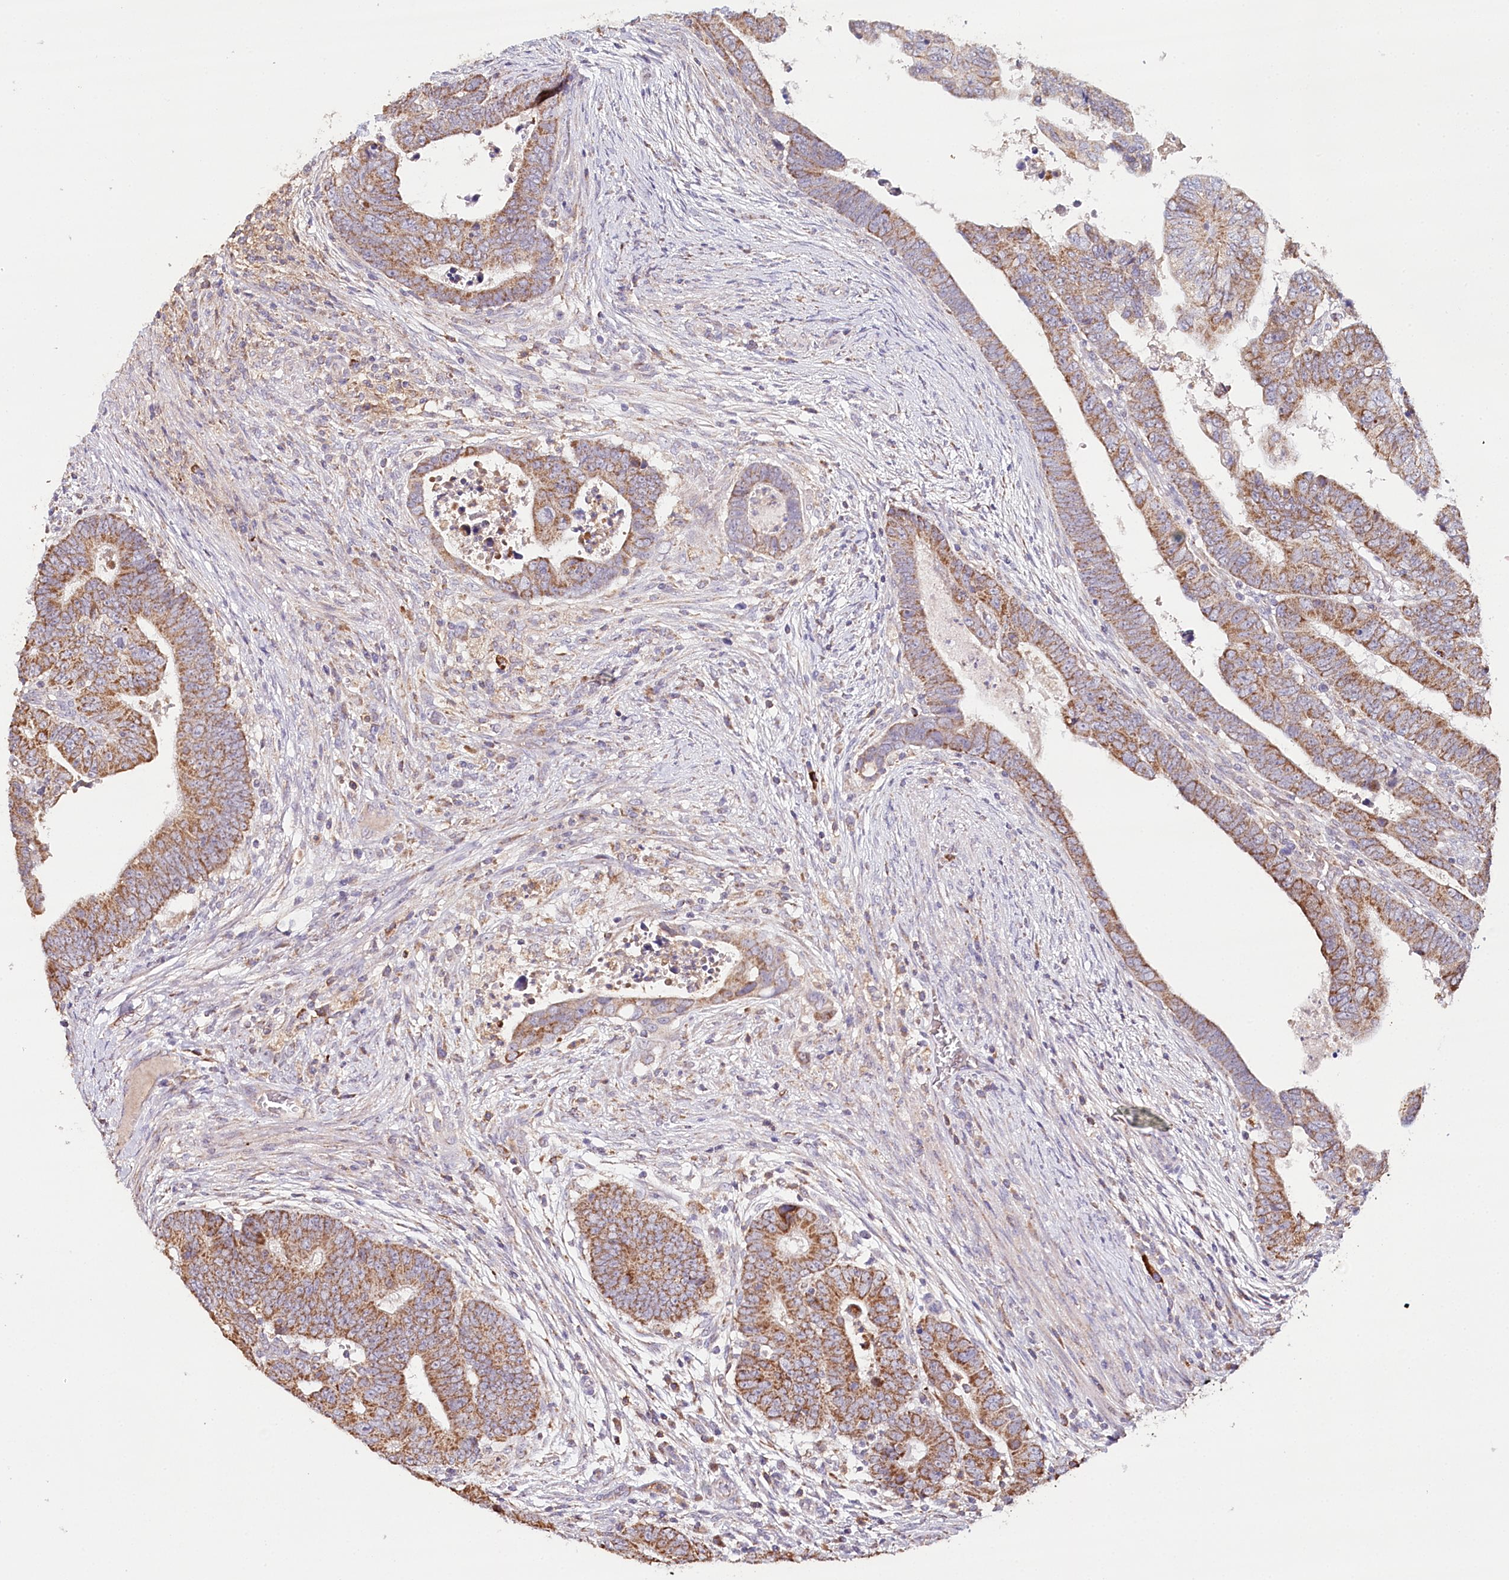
{"staining": {"intensity": "moderate", "quantity": ">75%", "location": "cytoplasmic/membranous"}, "tissue": "colorectal cancer", "cell_type": "Tumor cells", "image_type": "cancer", "snomed": [{"axis": "morphology", "description": "Normal tissue, NOS"}, {"axis": "morphology", "description": "Adenocarcinoma, NOS"}, {"axis": "topography", "description": "Rectum"}], "caption": "Moderate cytoplasmic/membranous staining for a protein is present in about >75% of tumor cells of adenocarcinoma (colorectal) using immunohistochemistry.", "gene": "MMP25", "patient": {"sex": "female", "age": 65}}